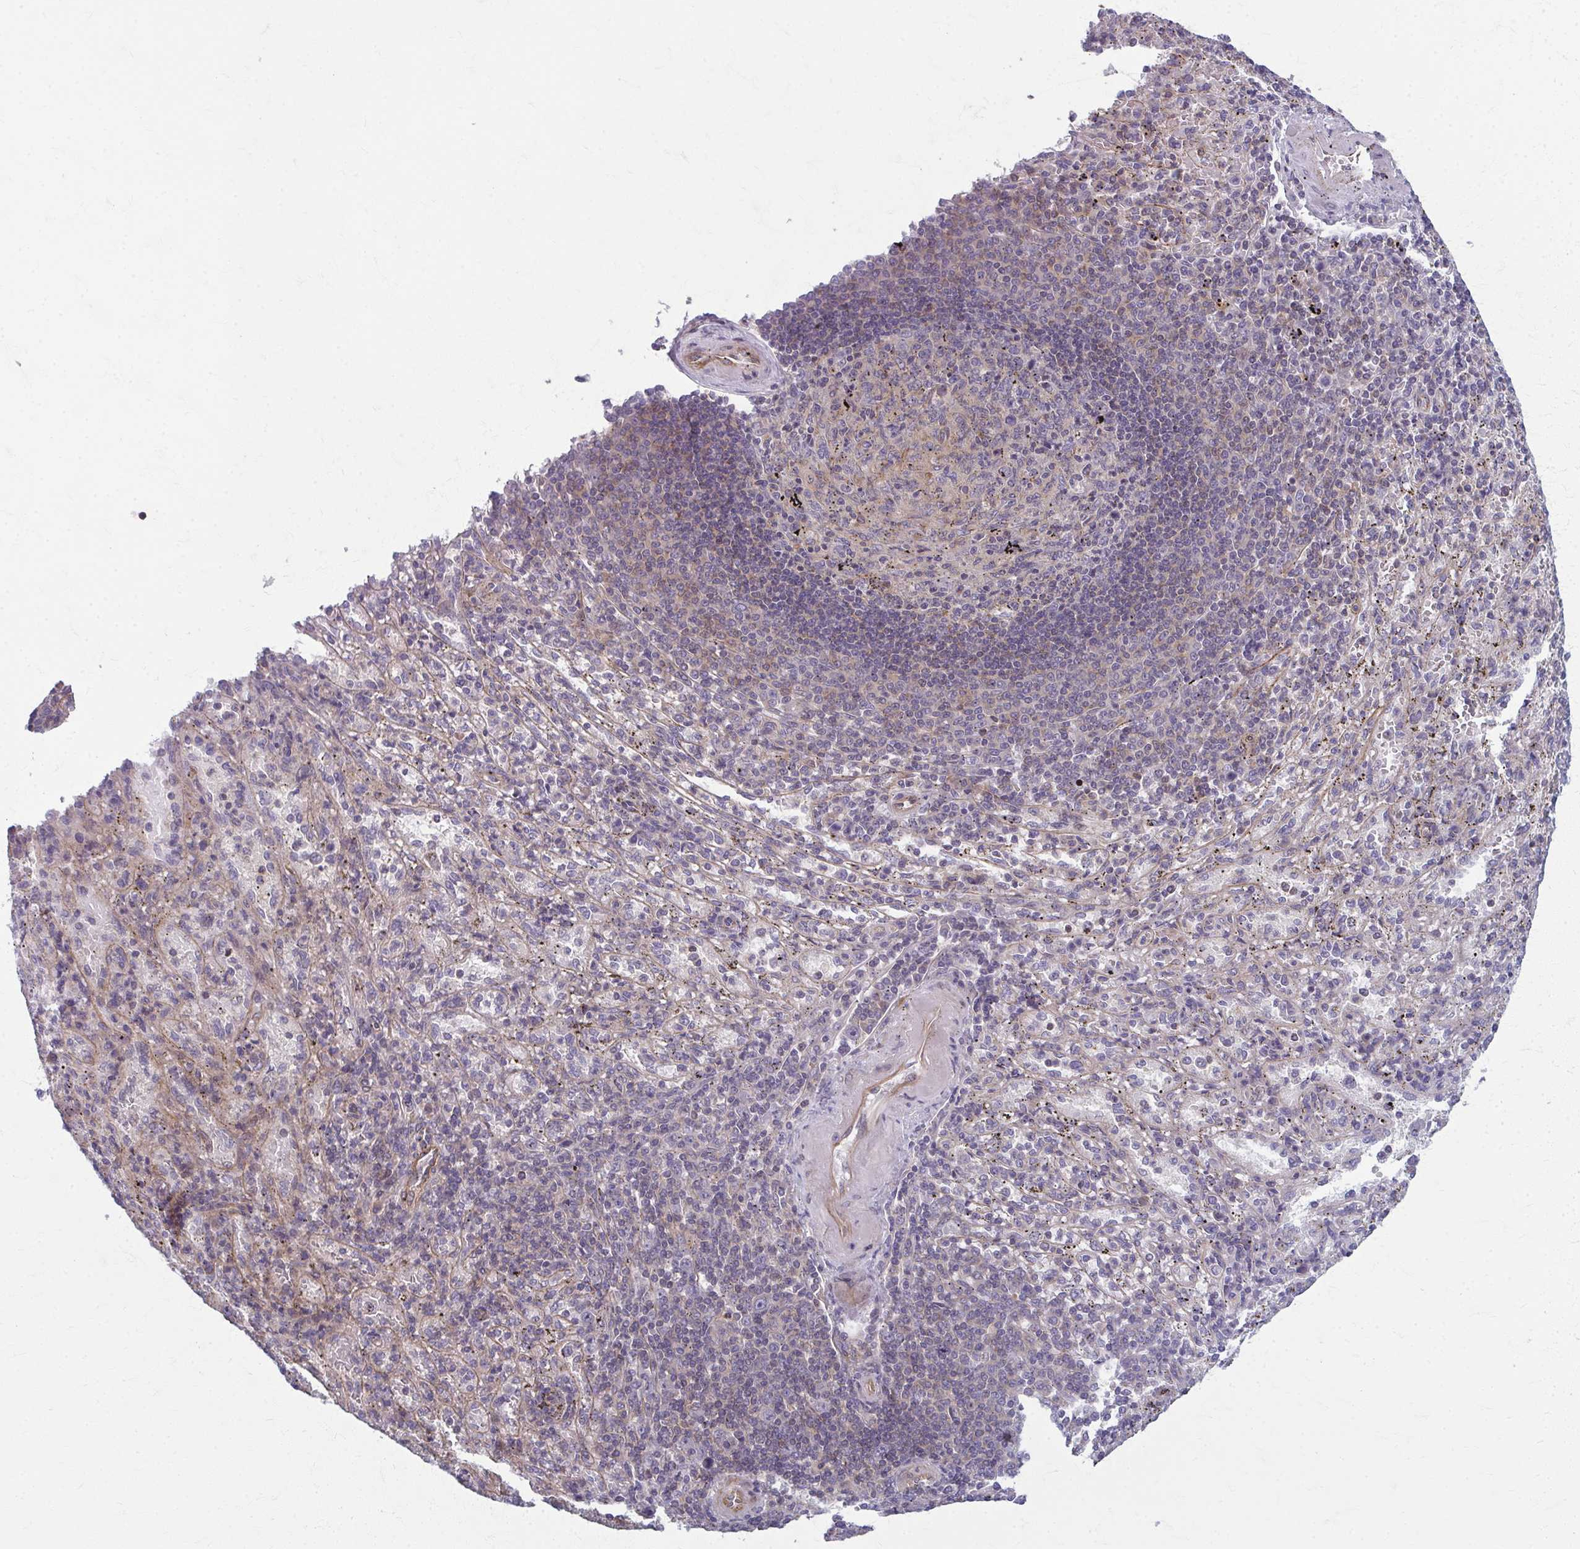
{"staining": {"intensity": "negative", "quantity": "none", "location": "none"}, "tissue": "spleen", "cell_type": "Cells in red pulp", "image_type": "normal", "snomed": [{"axis": "morphology", "description": "Normal tissue, NOS"}, {"axis": "topography", "description": "Spleen"}], "caption": "DAB immunohistochemical staining of normal human spleen reveals no significant staining in cells in red pulp.", "gene": "EID2B", "patient": {"sex": "male", "age": 57}}